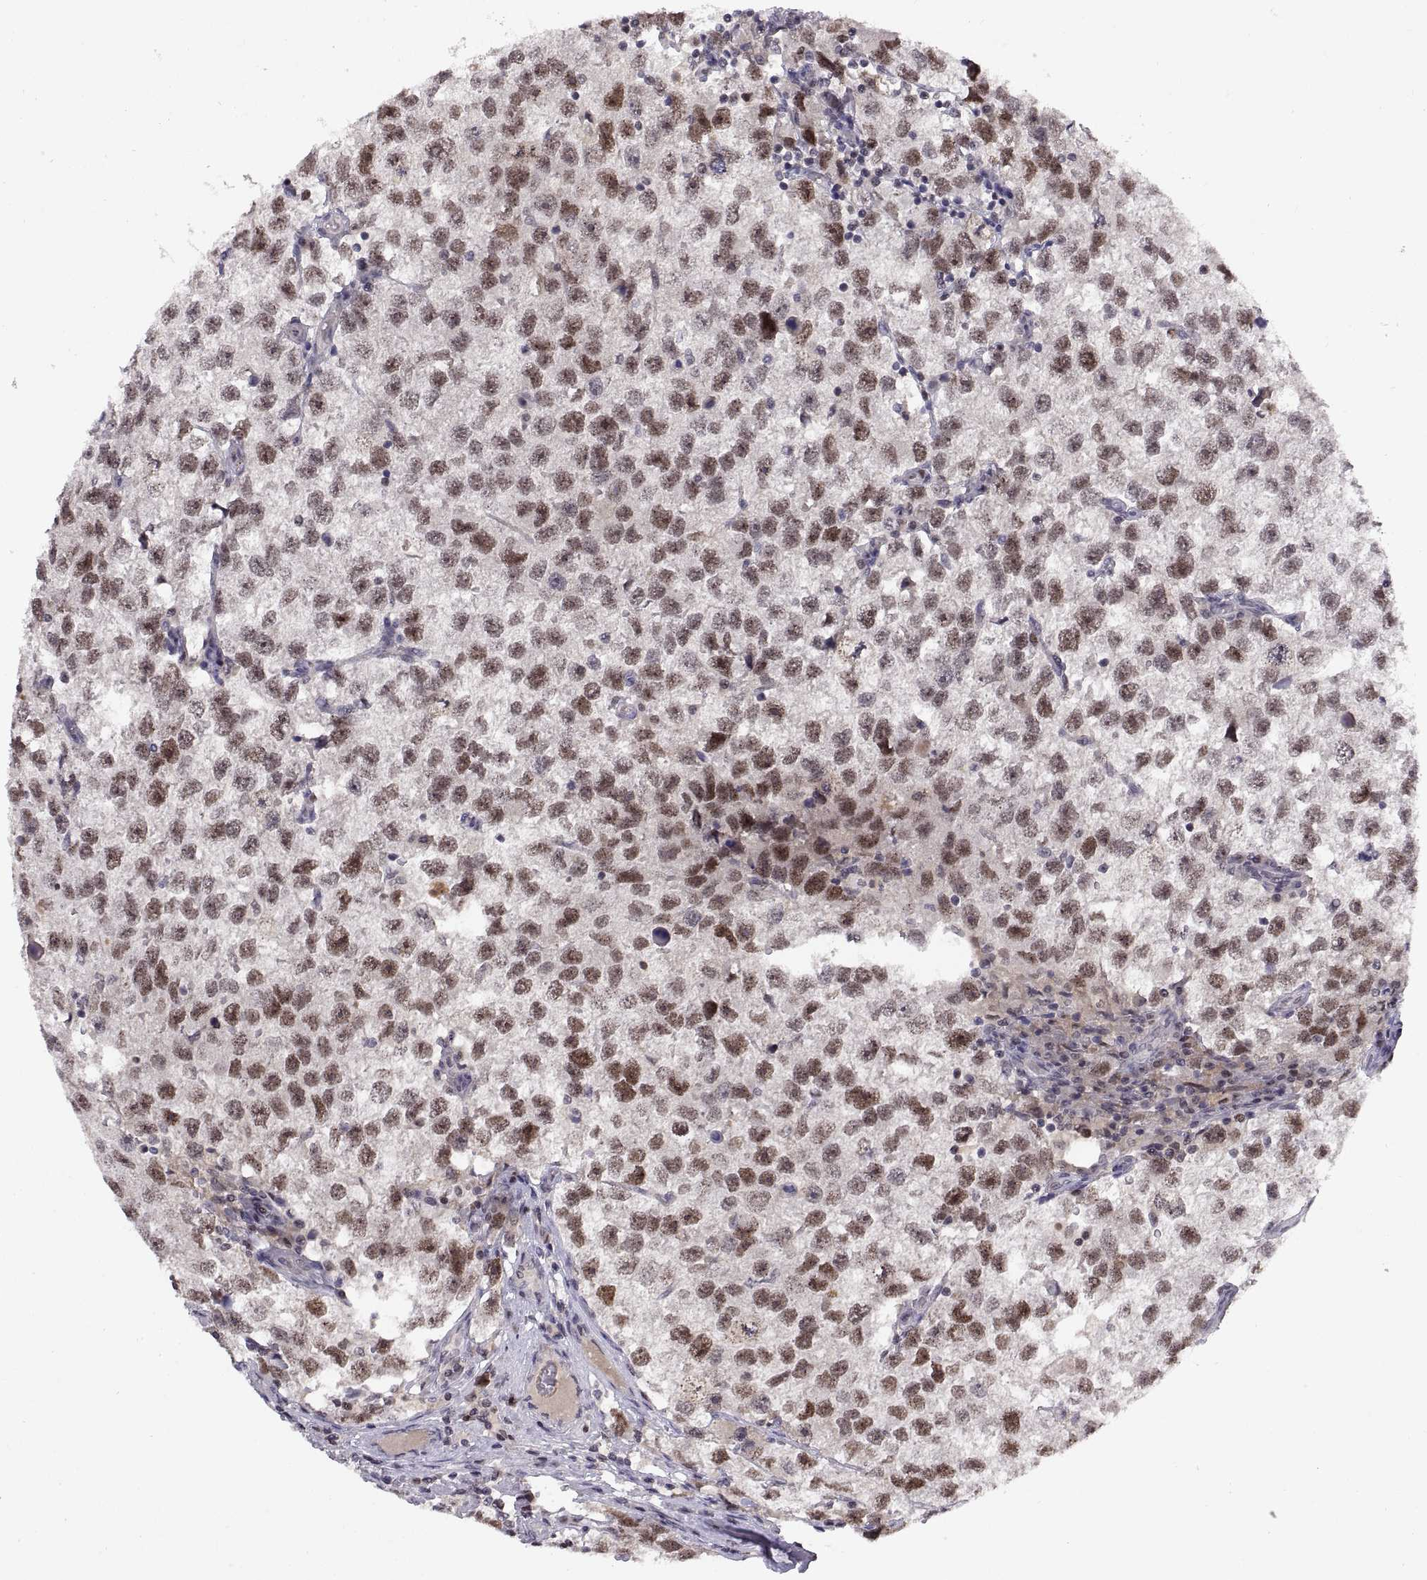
{"staining": {"intensity": "moderate", "quantity": ">75%", "location": "nuclear"}, "tissue": "testis cancer", "cell_type": "Tumor cells", "image_type": "cancer", "snomed": [{"axis": "morphology", "description": "Seminoma, NOS"}, {"axis": "topography", "description": "Testis"}], "caption": "Seminoma (testis) stained for a protein exhibits moderate nuclear positivity in tumor cells.", "gene": "CHFR", "patient": {"sex": "male", "age": 26}}